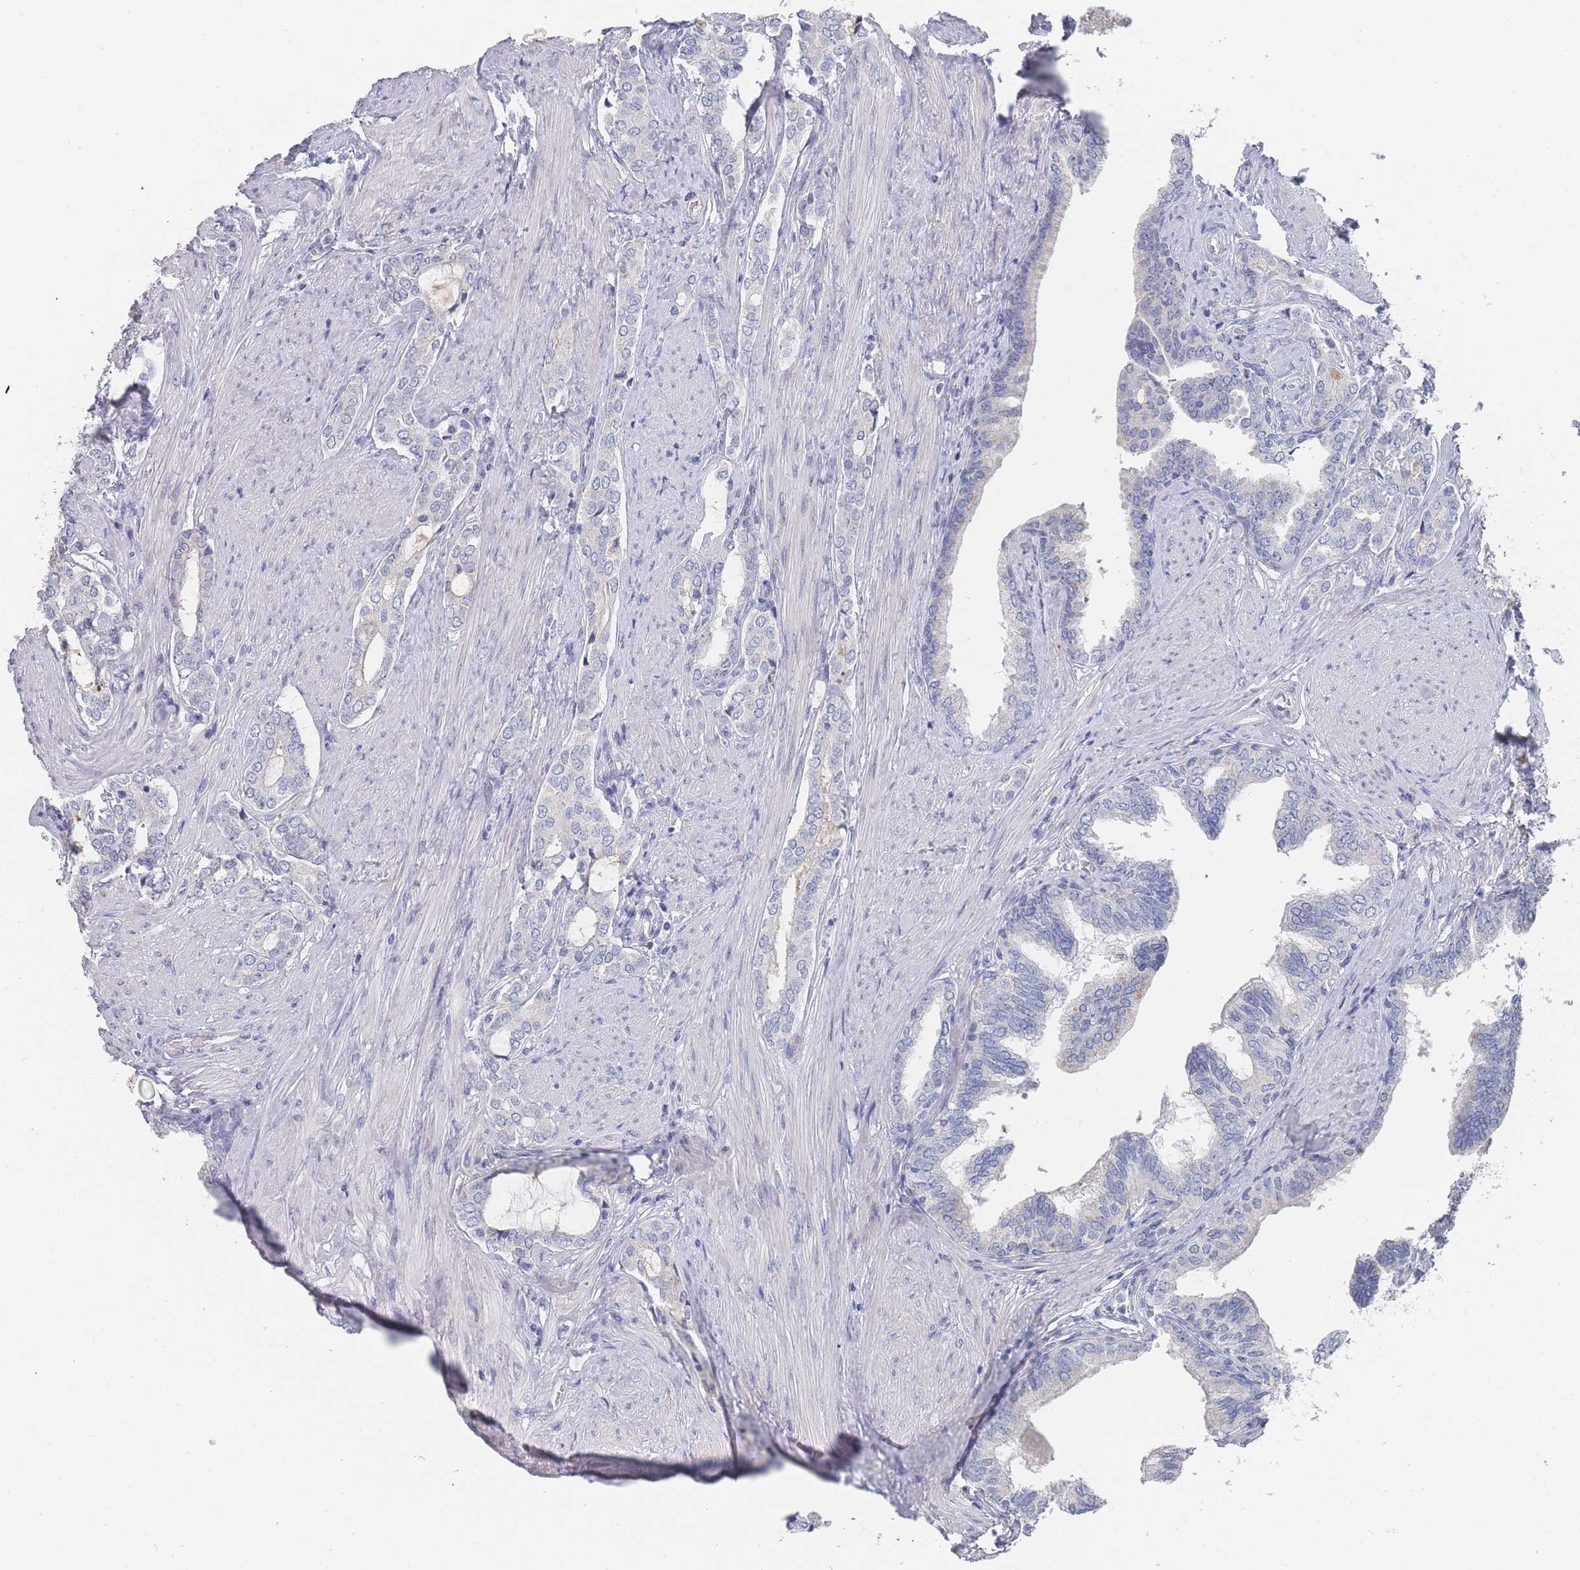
{"staining": {"intensity": "negative", "quantity": "none", "location": "none"}, "tissue": "prostate cancer", "cell_type": "Tumor cells", "image_type": "cancer", "snomed": [{"axis": "morphology", "description": "Adenocarcinoma, High grade"}, {"axis": "topography", "description": "Prostate"}], "caption": "Micrograph shows no protein expression in tumor cells of adenocarcinoma (high-grade) (prostate) tissue.", "gene": "ACAD11", "patient": {"sex": "male", "age": 71}}